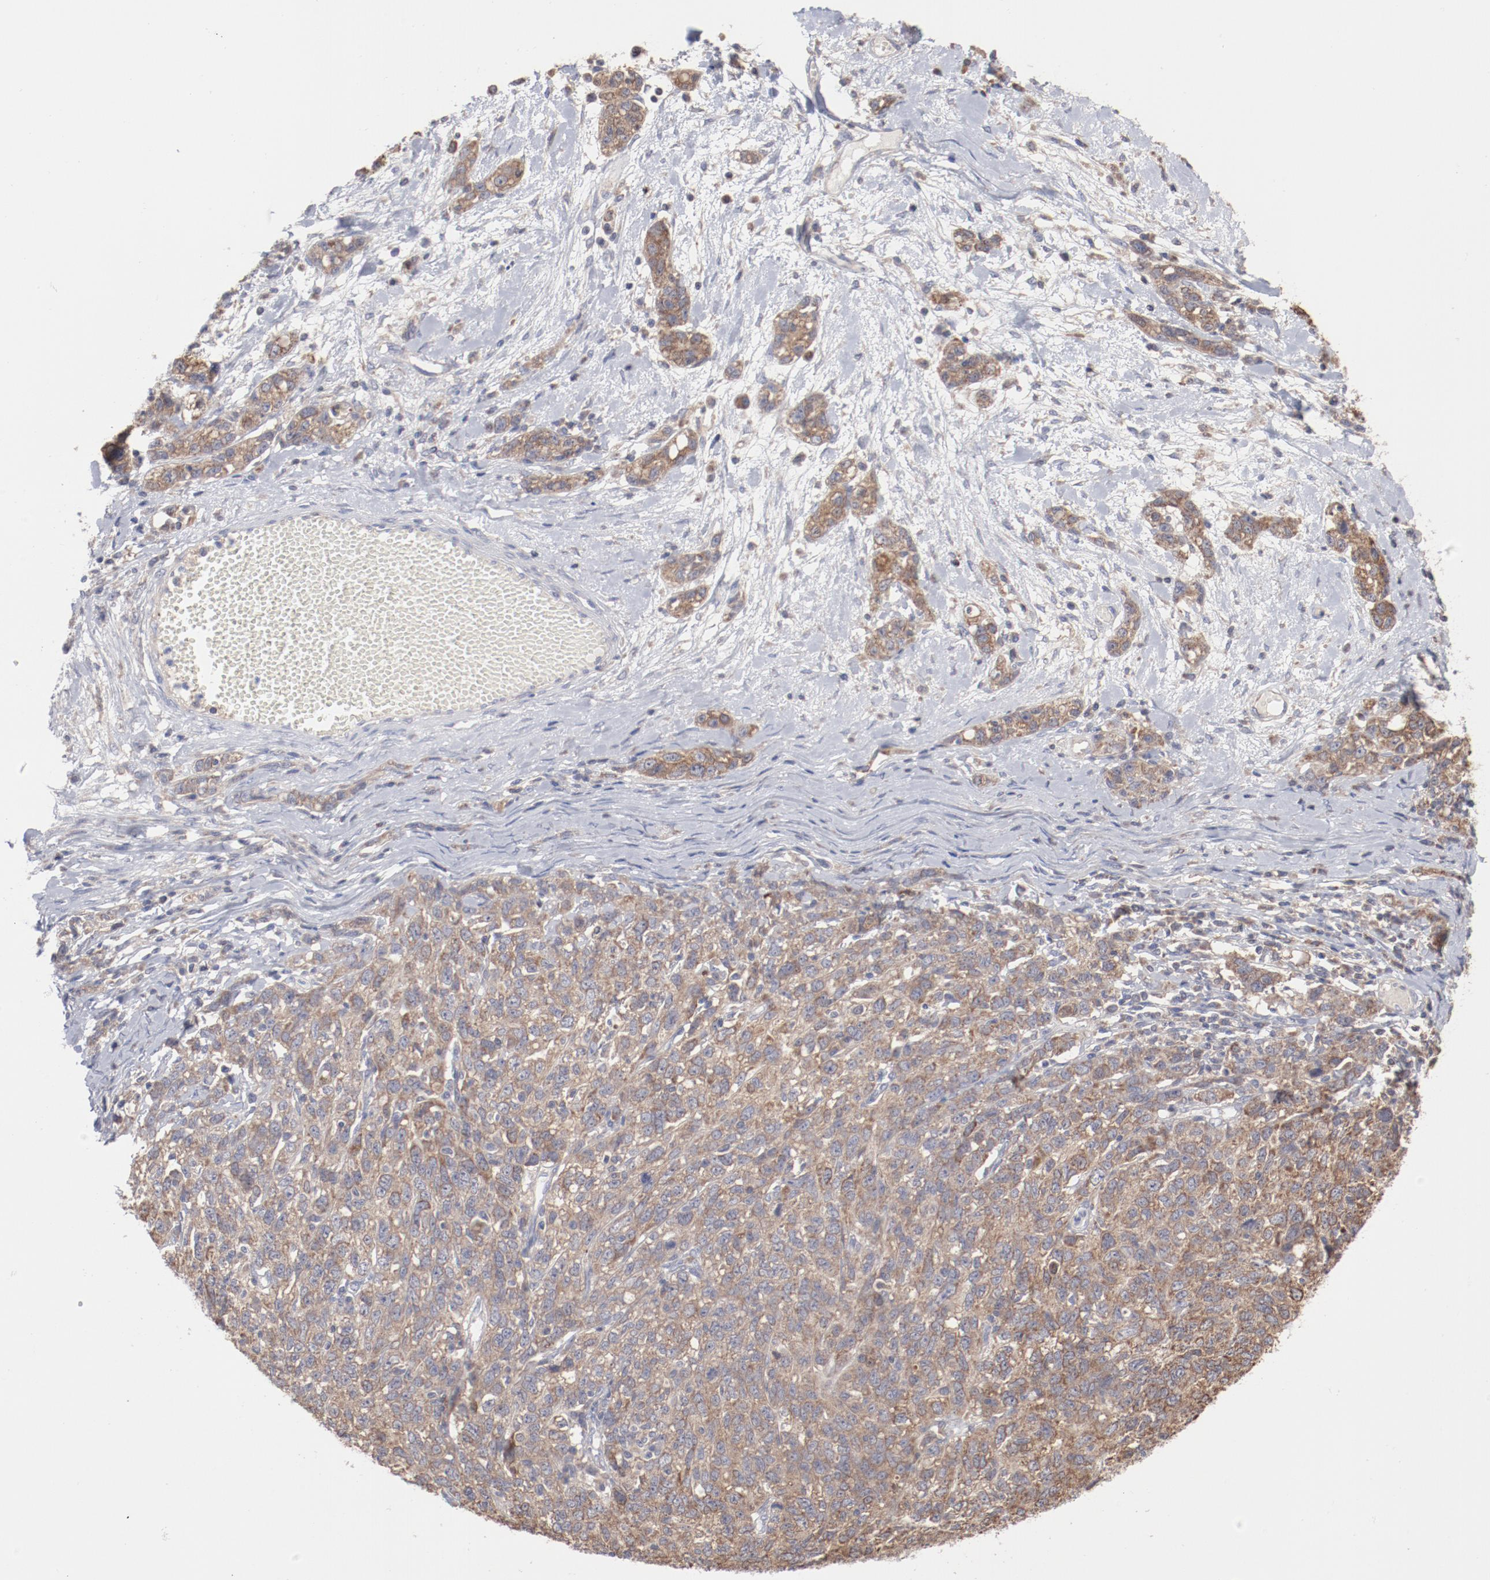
{"staining": {"intensity": "moderate", "quantity": ">75%", "location": "cytoplasmic/membranous"}, "tissue": "ovarian cancer", "cell_type": "Tumor cells", "image_type": "cancer", "snomed": [{"axis": "morphology", "description": "Cystadenocarcinoma, serous, NOS"}, {"axis": "topography", "description": "Ovary"}], "caption": "Approximately >75% of tumor cells in human serous cystadenocarcinoma (ovarian) demonstrate moderate cytoplasmic/membranous protein staining as visualized by brown immunohistochemical staining.", "gene": "PPFIBP2", "patient": {"sex": "female", "age": 71}}